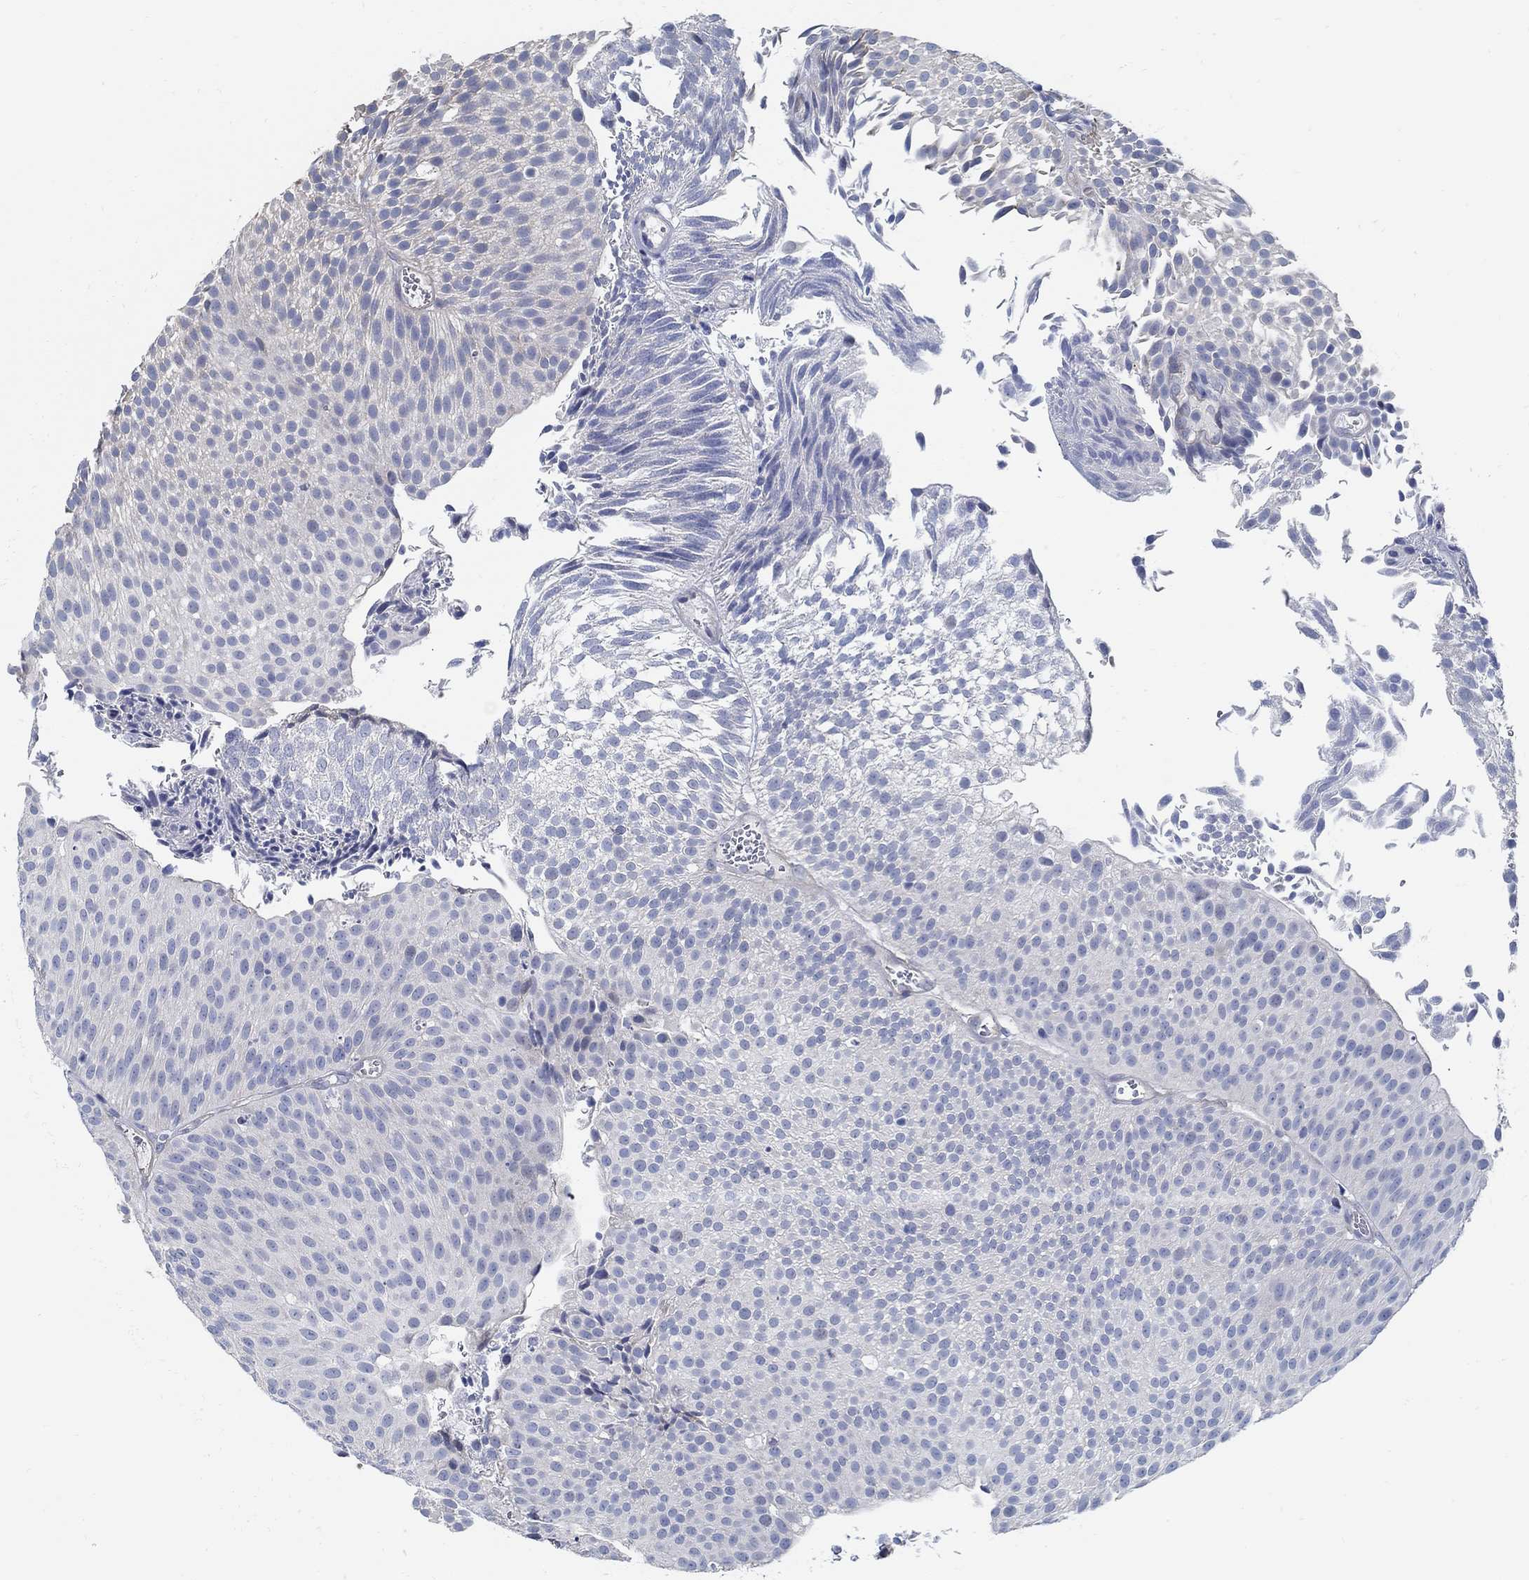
{"staining": {"intensity": "negative", "quantity": "none", "location": "none"}, "tissue": "urothelial cancer", "cell_type": "Tumor cells", "image_type": "cancer", "snomed": [{"axis": "morphology", "description": "Urothelial carcinoma, Low grade"}, {"axis": "topography", "description": "Urinary bladder"}], "caption": "Urothelial cancer stained for a protein using IHC exhibits no positivity tumor cells.", "gene": "C15orf39", "patient": {"sex": "male", "age": 65}}